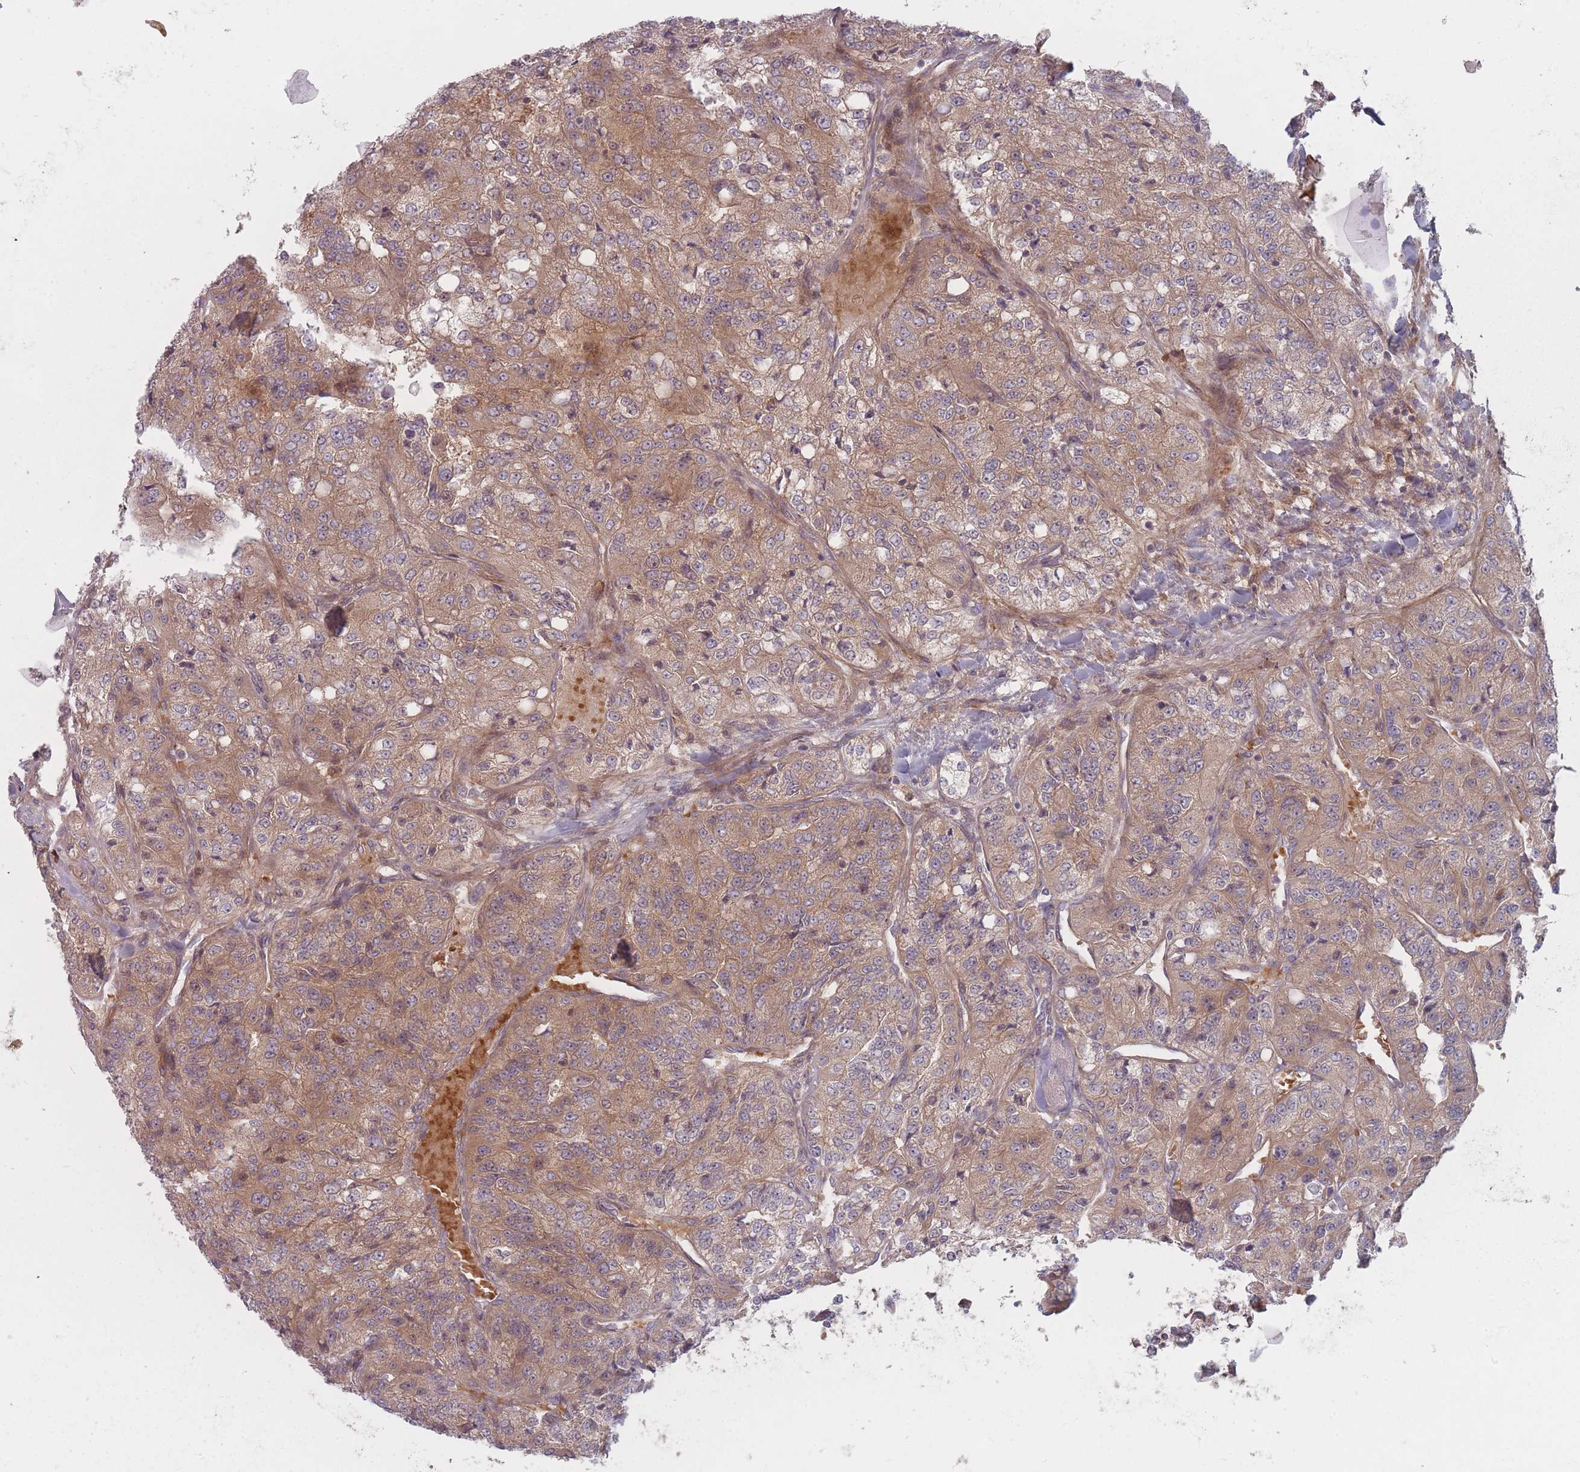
{"staining": {"intensity": "moderate", "quantity": ">75%", "location": "cytoplasmic/membranous"}, "tissue": "renal cancer", "cell_type": "Tumor cells", "image_type": "cancer", "snomed": [{"axis": "morphology", "description": "Adenocarcinoma, NOS"}, {"axis": "topography", "description": "Kidney"}], "caption": "This histopathology image exhibits renal cancer stained with IHC to label a protein in brown. The cytoplasmic/membranous of tumor cells show moderate positivity for the protein. Nuclei are counter-stained blue.", "gene": "EEF1AKMT2", "patient": {"sex": "female", "age": 63}}